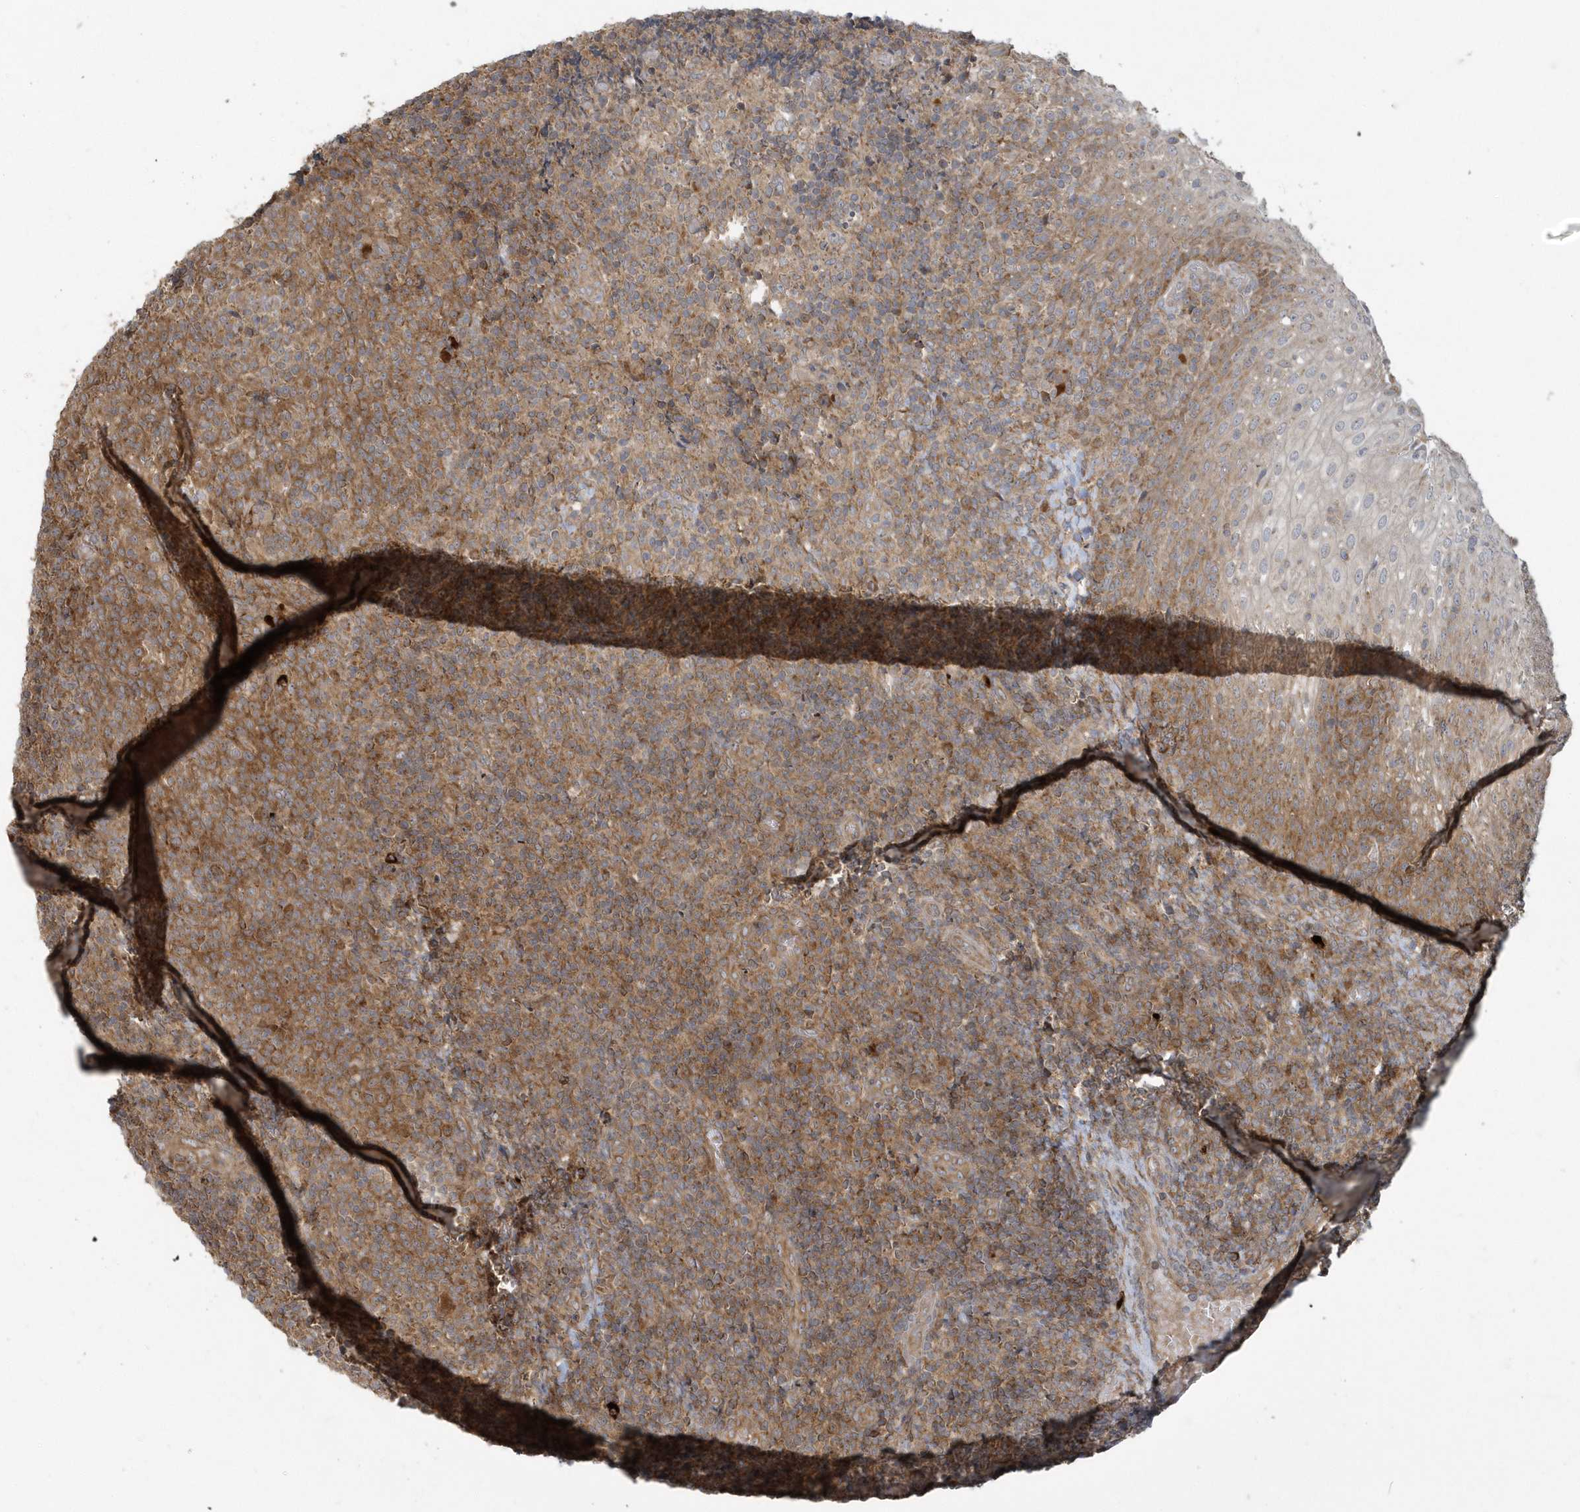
{"staining": {"intensity": "moderate", "quantity": ">75%", "location": "cytoplasmic/membranous"}, "tissue": "tonsil", "cell_type": "Germinal center cells", "image_type": "normal", "snomed": [{"axis": "morphology", "description": "Normal tissue, NOS"}, {"axis": "topography", "description": "Tonsil"}], "caption": "The photomicrograph reveals staining of unremarkable tonsil, revealing moderate cytoplasmic/membranous protein positivity (brown color) within germinal center cells.", "gene": "THG1L", "patient": {"sex": "female", "age": 19}}